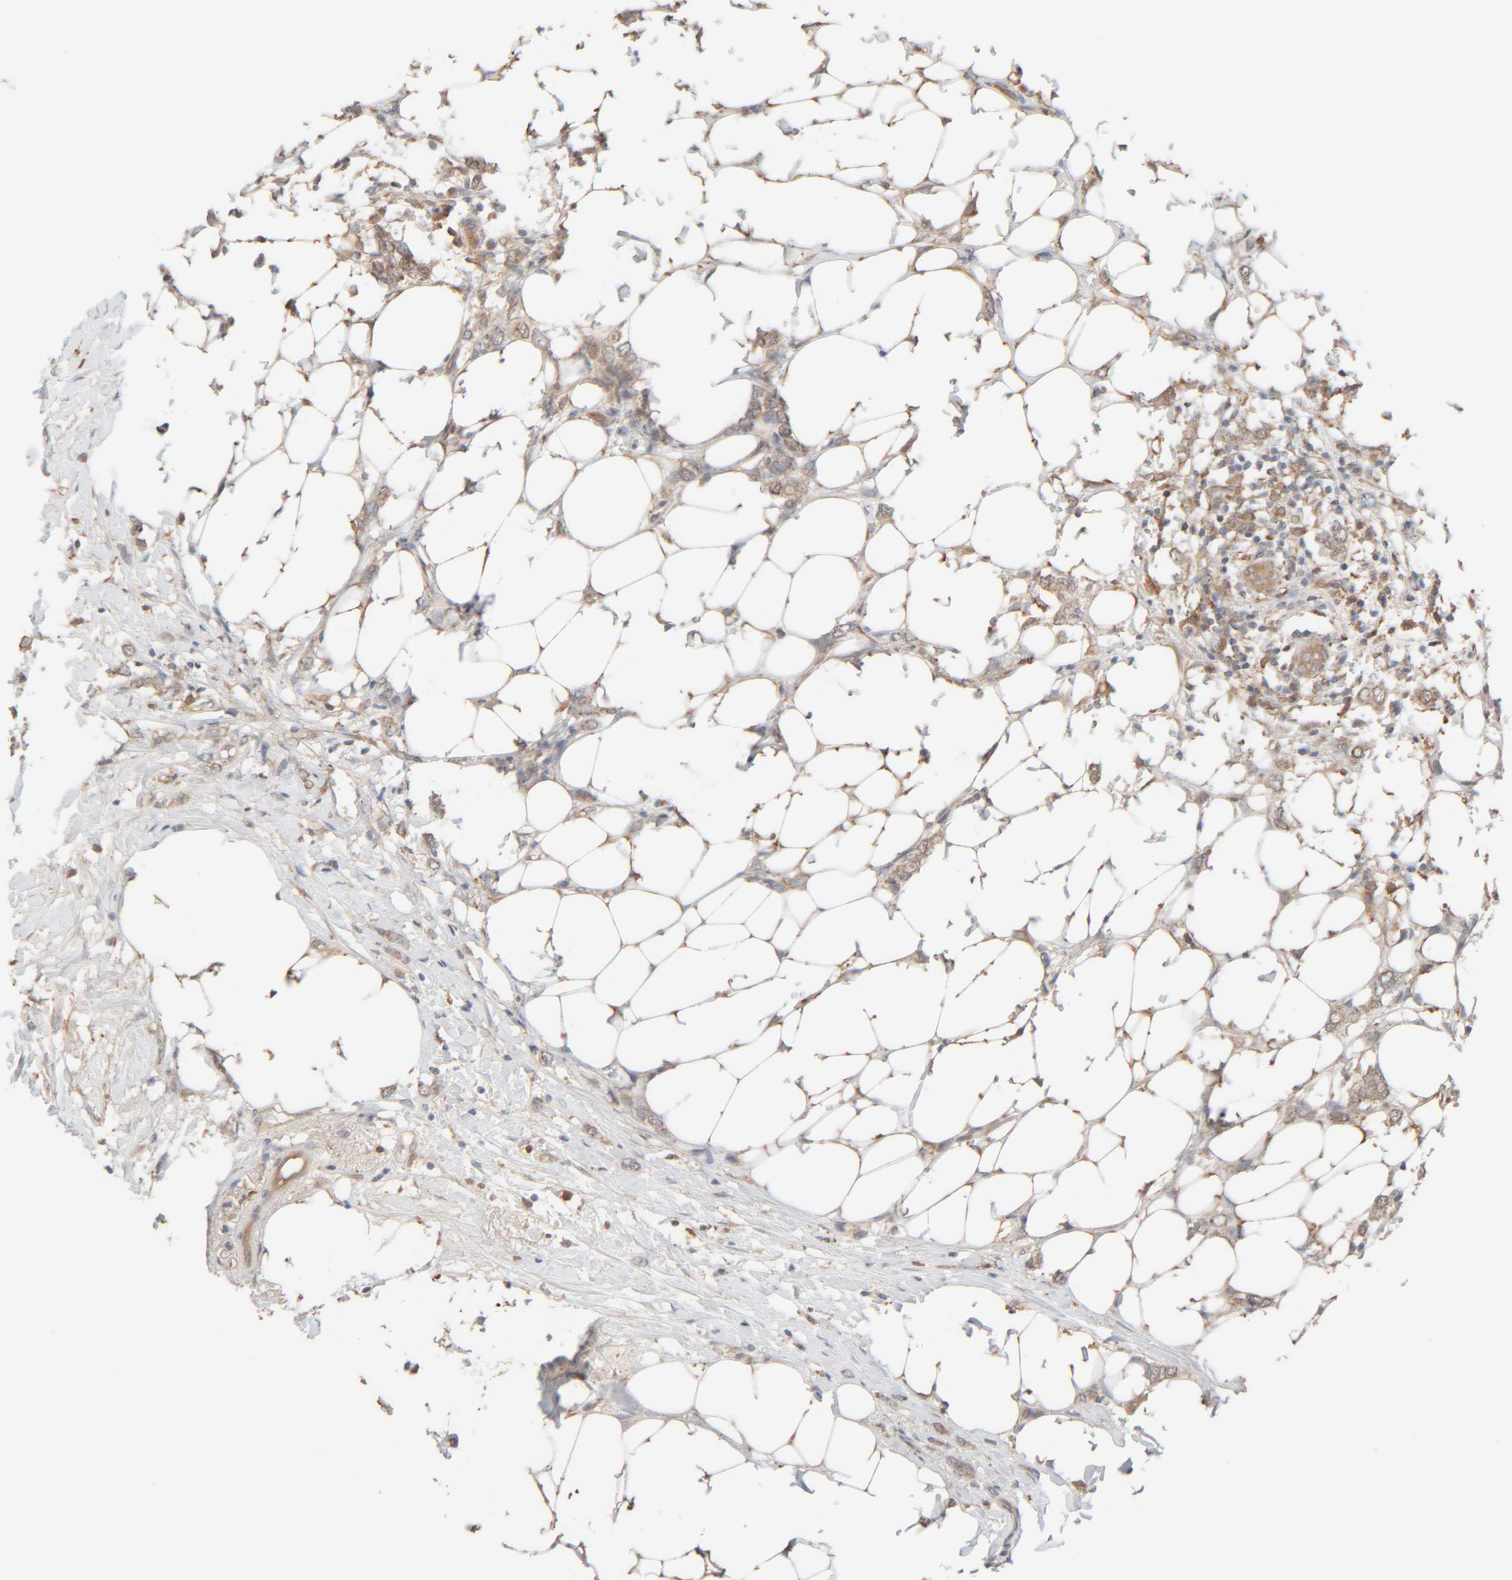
{"staining": {"intensity": "weak", "quantity": "25%-75%", "location": "cytoplasmic/membranous"}, "tissue": "breast cancer", "cell_type": "Tumor cells", "image_type": "cancer", "snomed": [{"axis": "morphology", "description": "Normal tissue, NOS"}, {"axis": "morphology", "description": "Lobular carcinoma"}, {"axis": "topography", "description": "Breast"}], "caption": "Lobular carcinoma (breast) stained with a protein marker demonstrates weak staining in tumor cells.", "gene": "TMEM192", "patient": {"sex": "female", "age": 47}}